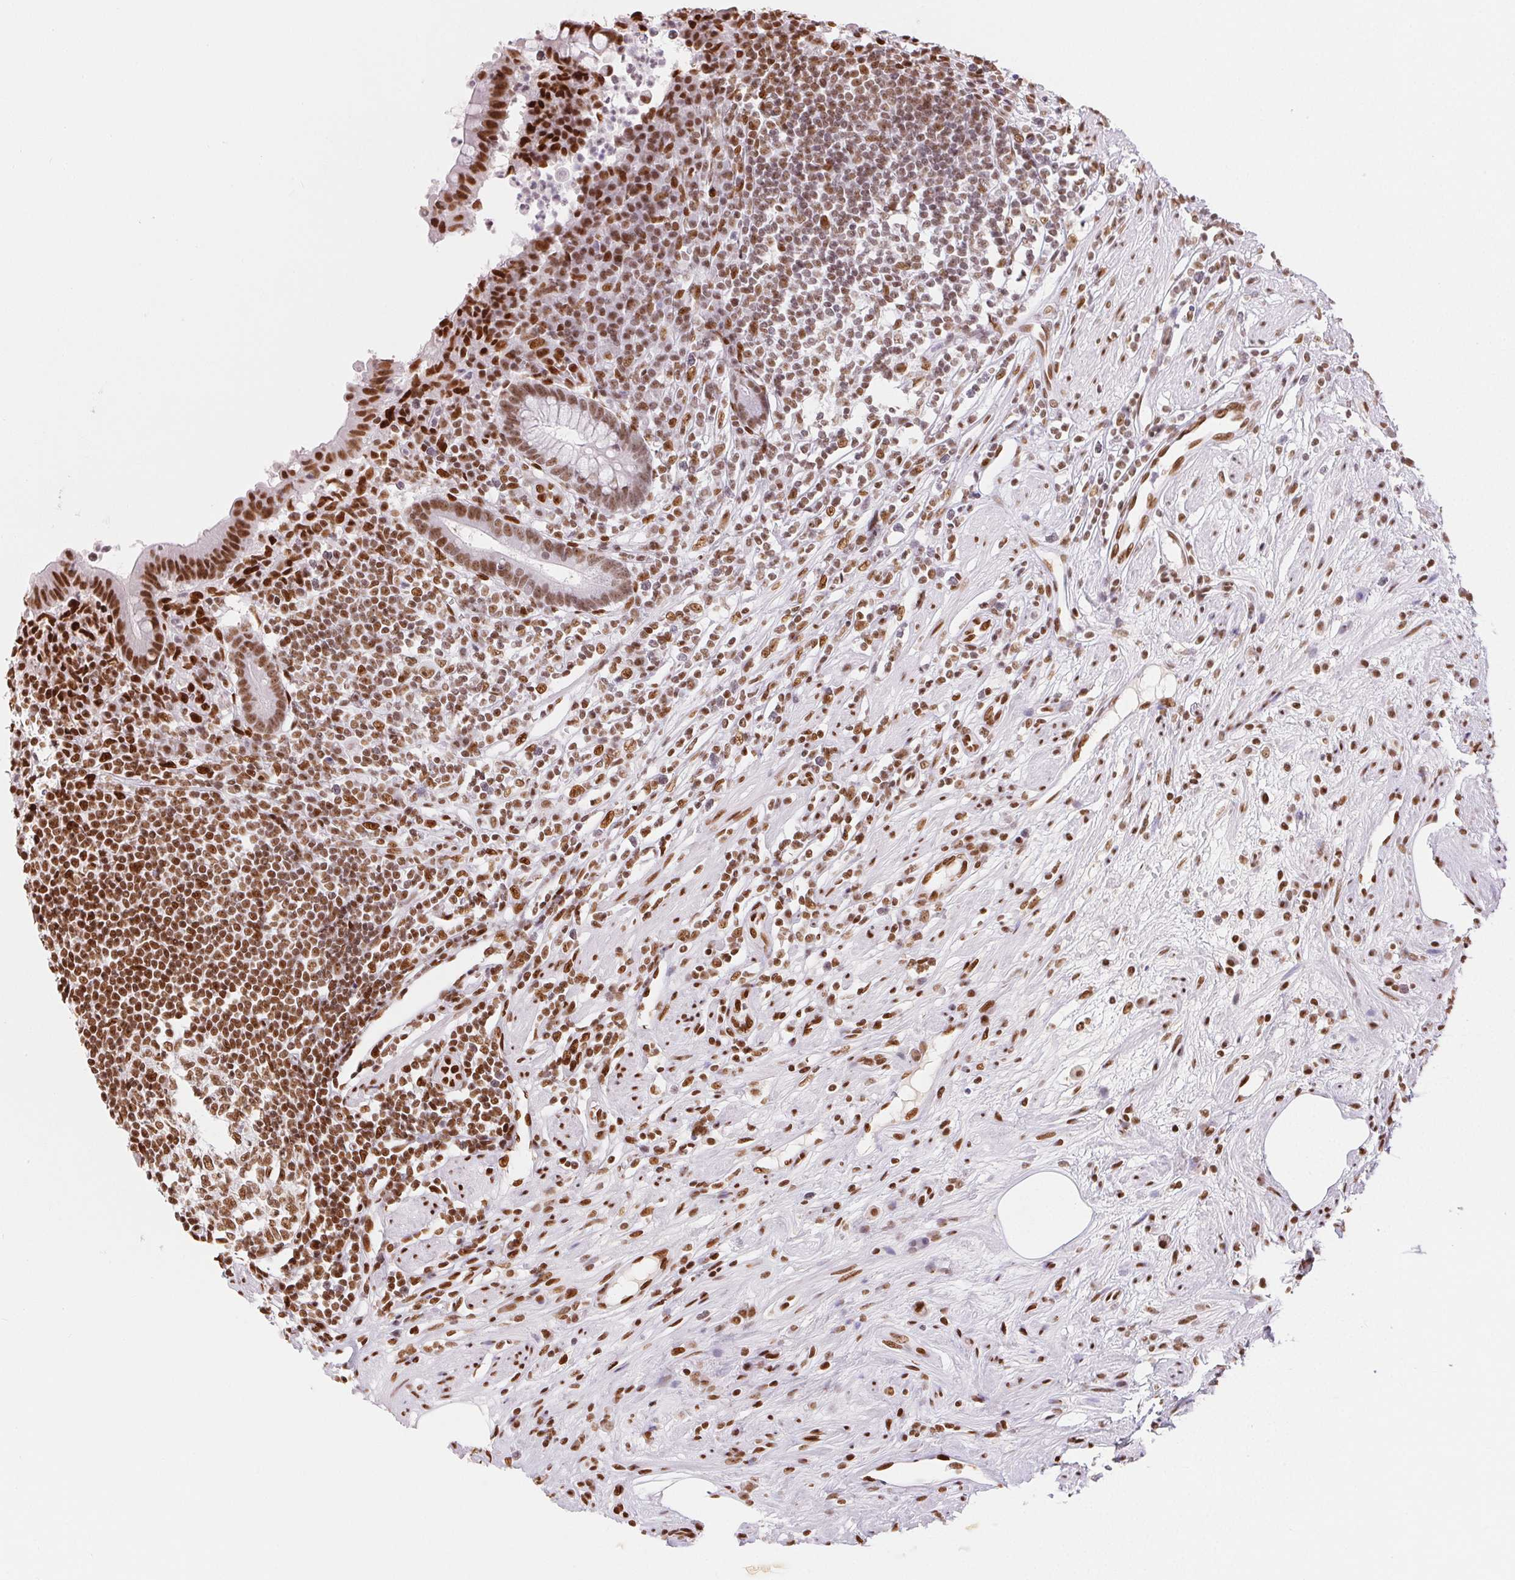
{"staining": {"intensity": "moderate", "quantity": ">75%", "location": "nuclear"}, "tissue": "appendix", "cell_type": "Glandular cells", "image_type": "normal", "snomed": [{"axis": "morphology", "description": "Normal tissue, NOS"}, {"axis": "topography", "description": "Appendix"}], "caption": "This histopathology image reveals immunohistochemistry (IHC) staining of normal appendix, with medium moderate nuclear positivity in approximately >75% of glandular cells.", "gene": "ZNF80", "patient": {"sex": "female", "age": 56}}